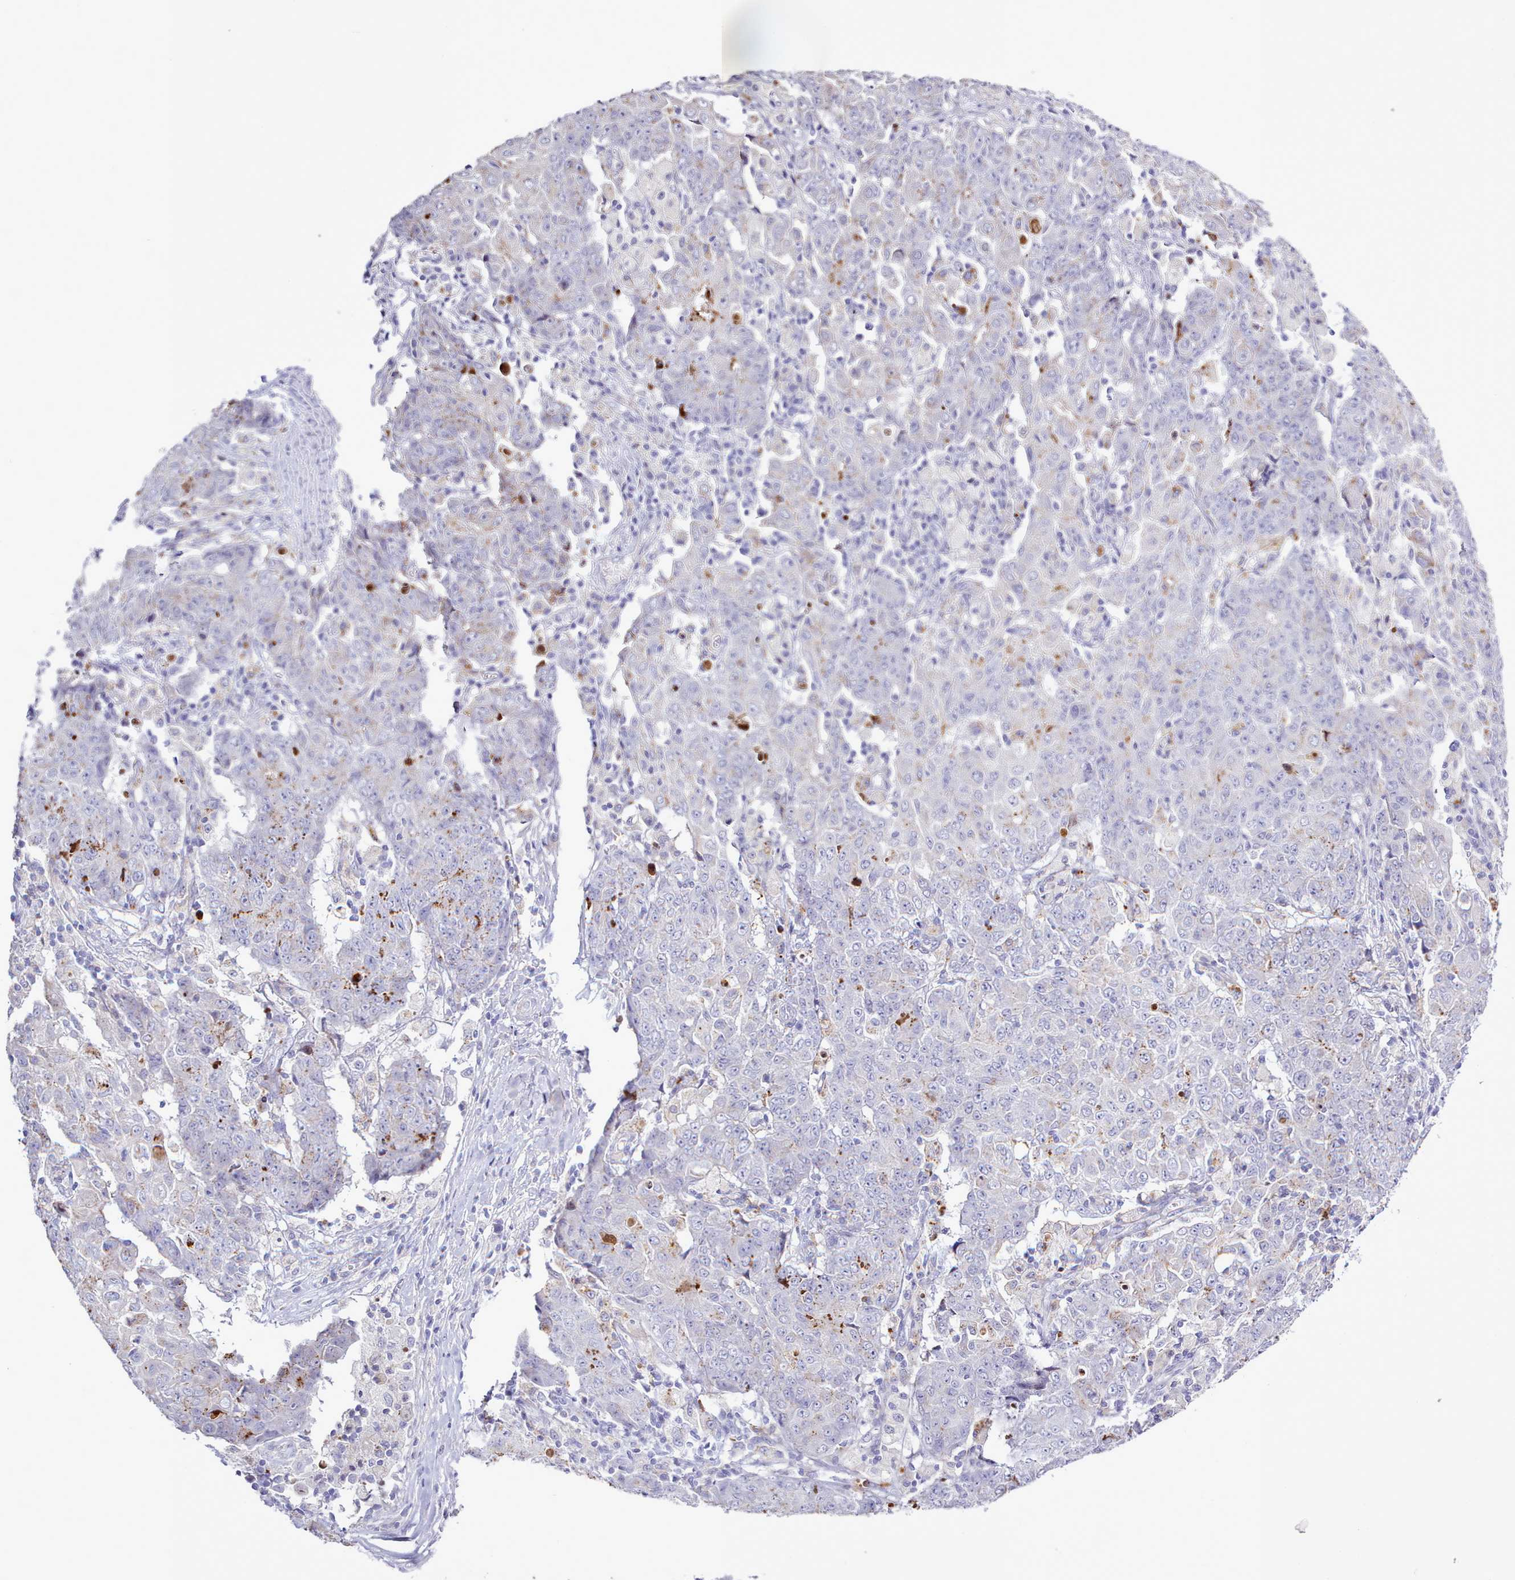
{"staining": {"intensity": "negative", "quantity": "none", "location": "none"}, "tissue": "ovarian cancer", "cell_type": "Tumor cells", "image_type": "cancer", "snomed": [{"axis": "morphology", "description": "Carcinoma, endometroid"}, {"axis": "topography", "description": "Ovary"}], "caption": "Immunohistochemical staining of endometroid carcinoma (ovarian) exhibits no significant staining in tumor cells.", "gene": "SRD5A1", "patient": {"sex": "female", "age": 42}}